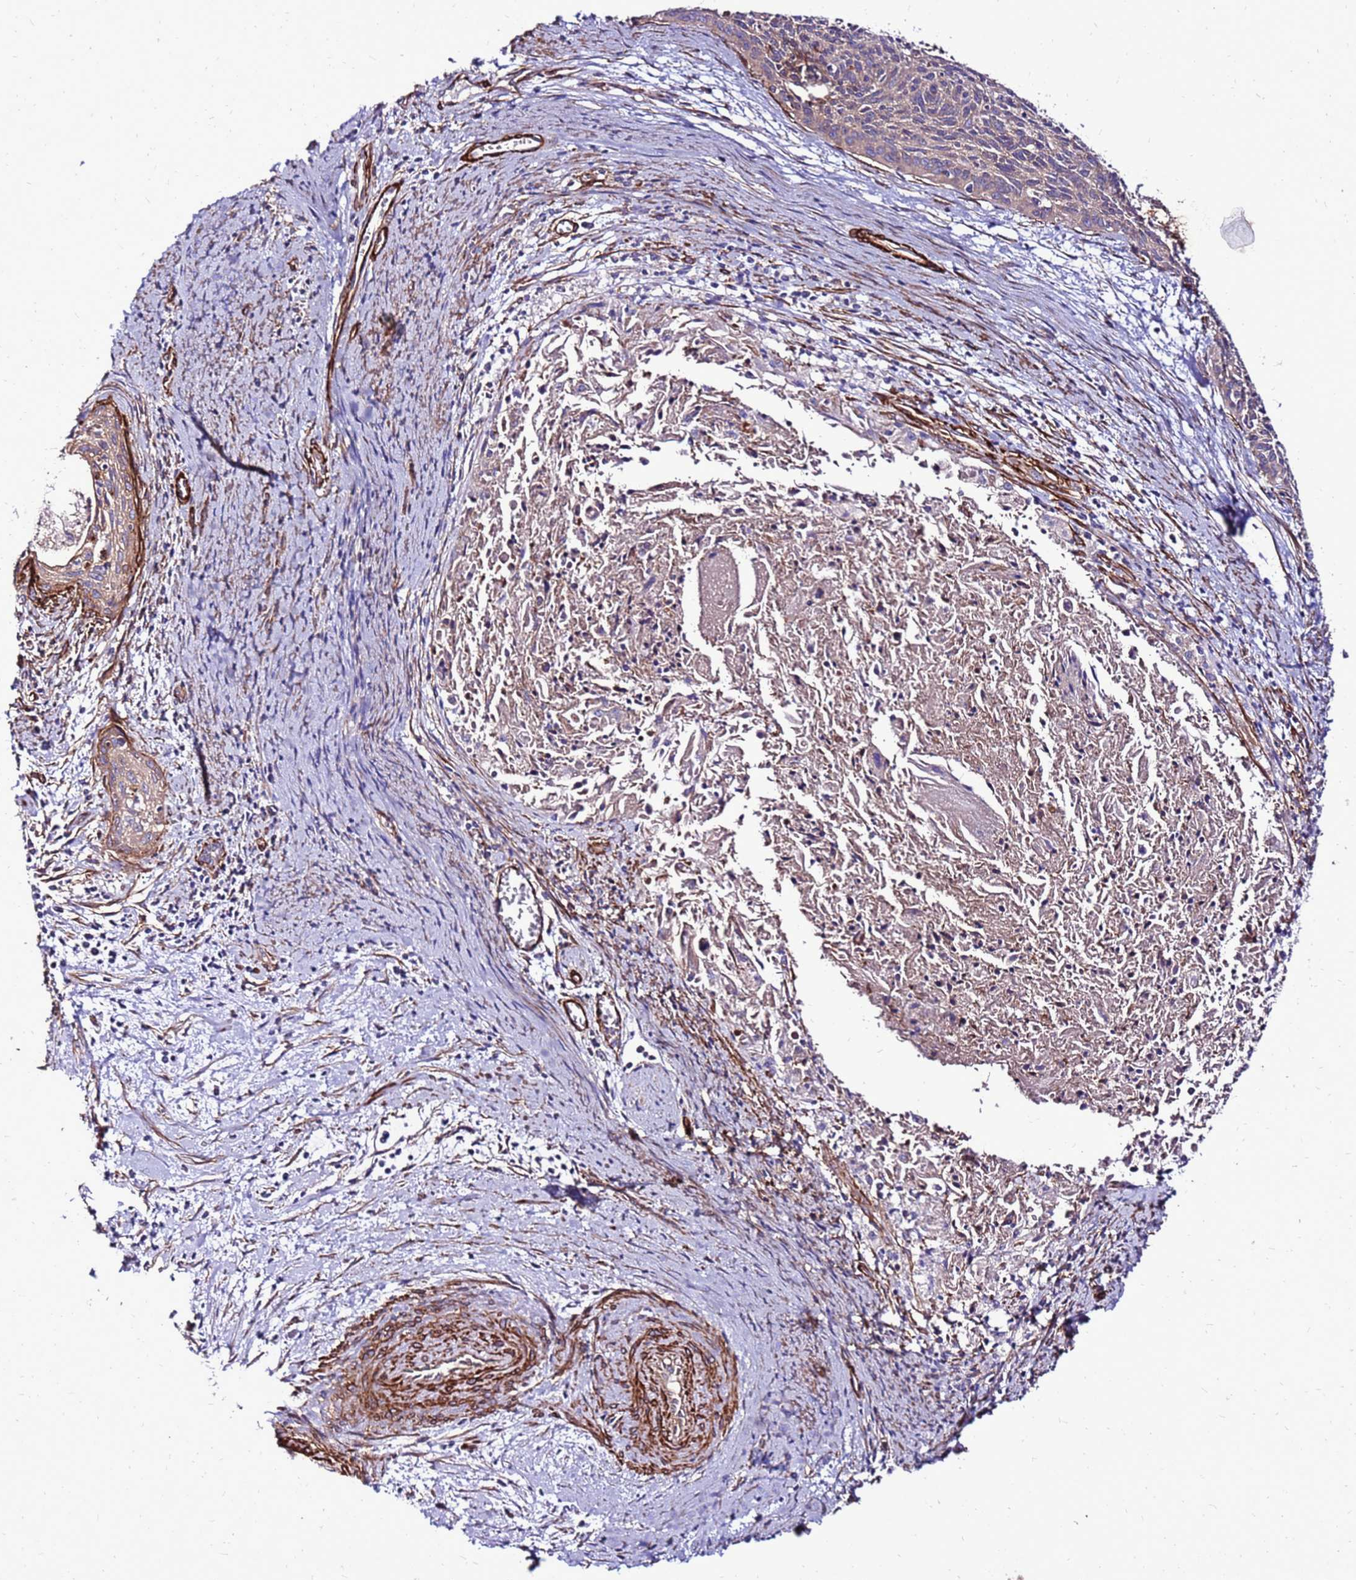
{"staining": {"intensity": "weak", "quantity": "<25%", "location": "cytoplasmic/membranous"}, "tissue": "cervical cancer", "cell_type": "Tumor cells", "image_type": "cancer", "snomed": [{"axis": "morphology", "description": "Squamous cell carcinoma, NOS"}, {"axis": "topography", "description": "Cervix"}], "caption": "Cervical squamous cell carcinoma was stained to show a protein in brown. There is no significant positivity in tumor cells.", "gene": "EI24", "patient": {"sex": "female", "age": 55}}